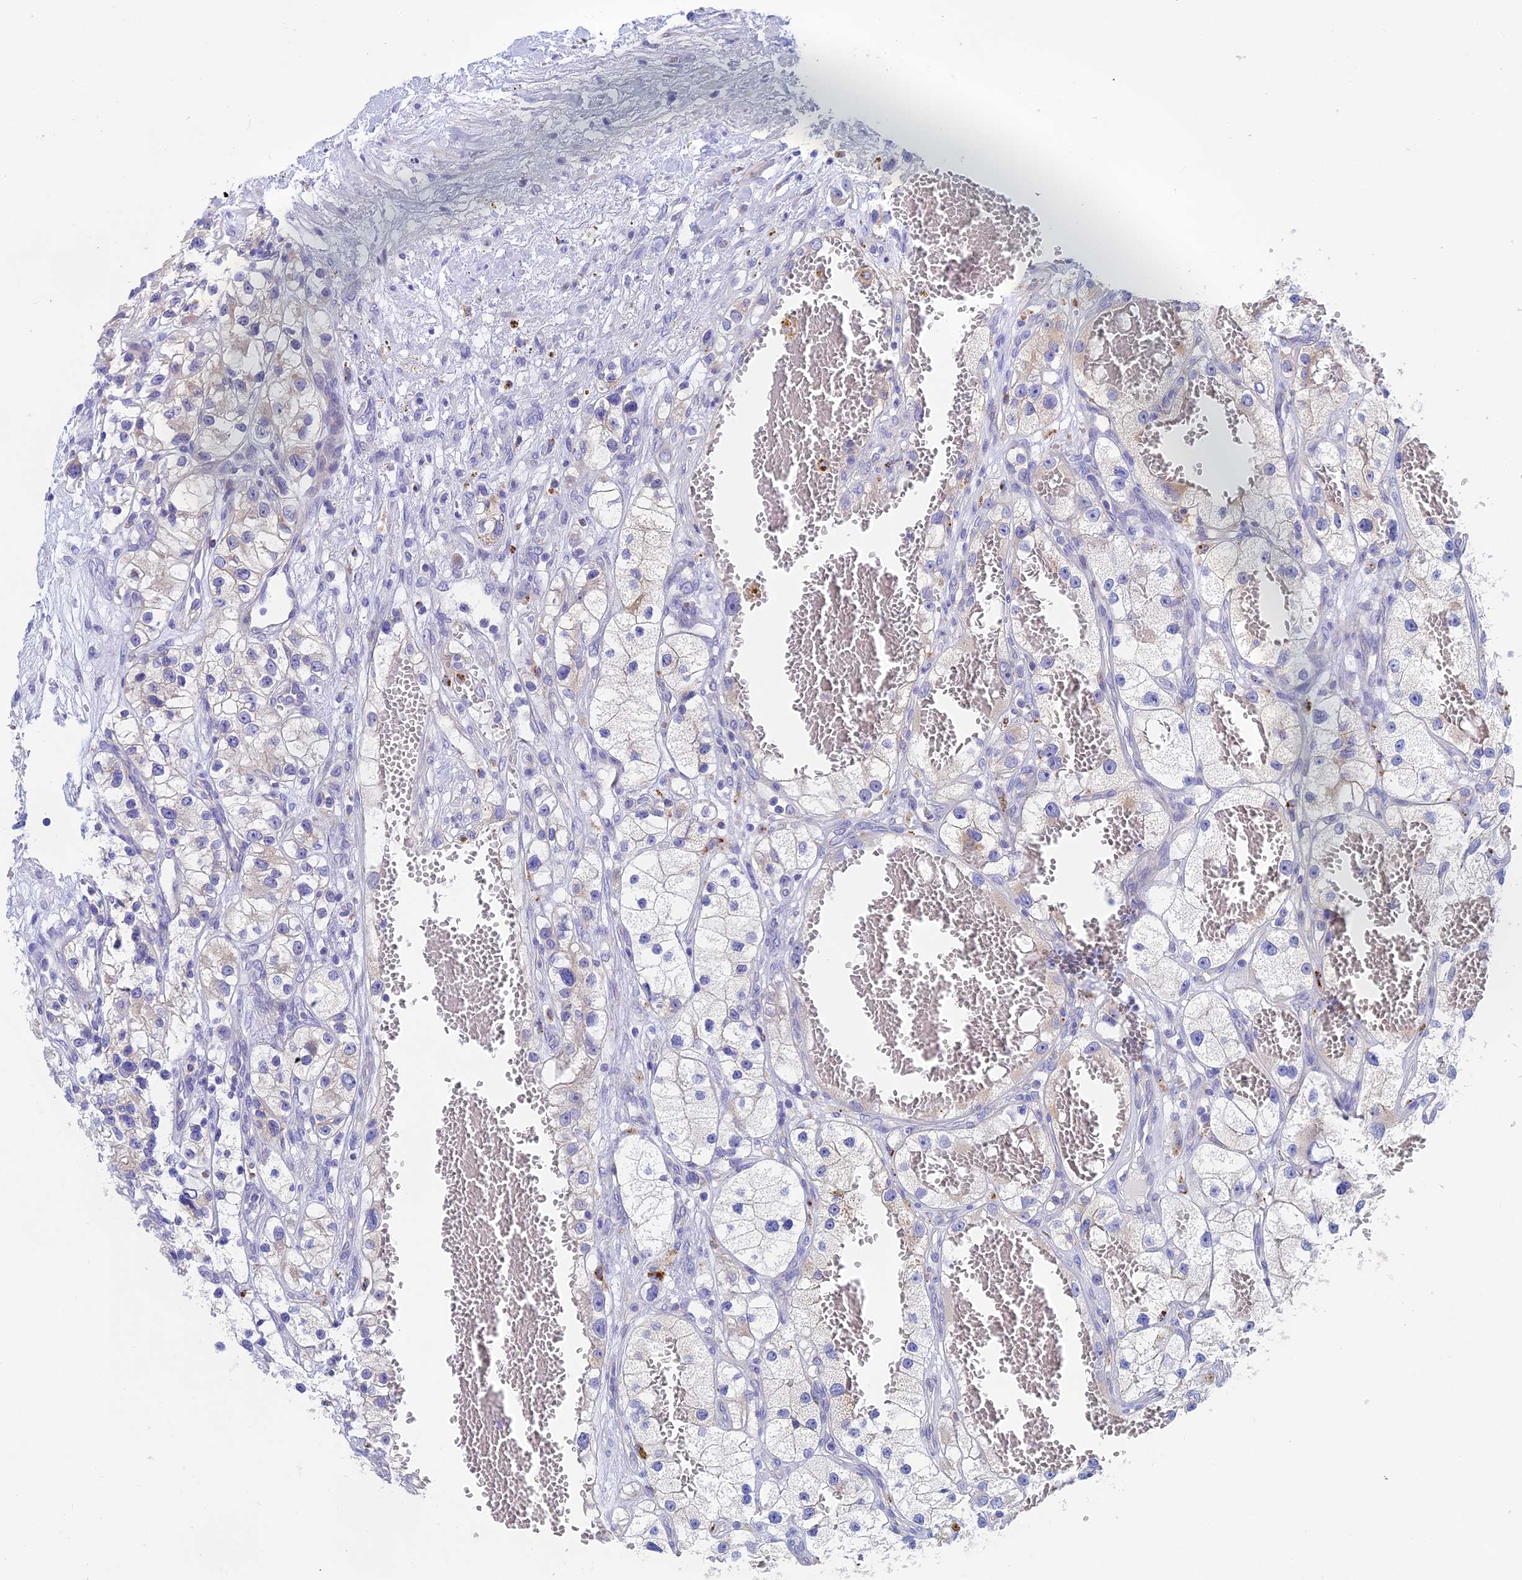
{"staining": {"intensity": "negative", "quantity": "none", "location": "none"}, "tissue": "renal cancer", "cell_type": "Tumor cells", "image_type": "cancer", "snomed": [{"axis": "morphology", "description": "Adenocarcinoma, NOS"}, {"axis": "topography", "description": "Kidney"}], "caption": "A photomicrograph of adenocarcinoma (renal) stained for a protein reveals no brown staining in tumor cells.", "gene": "GLB1L", "patient": {"sex": "female", "age": 57}}